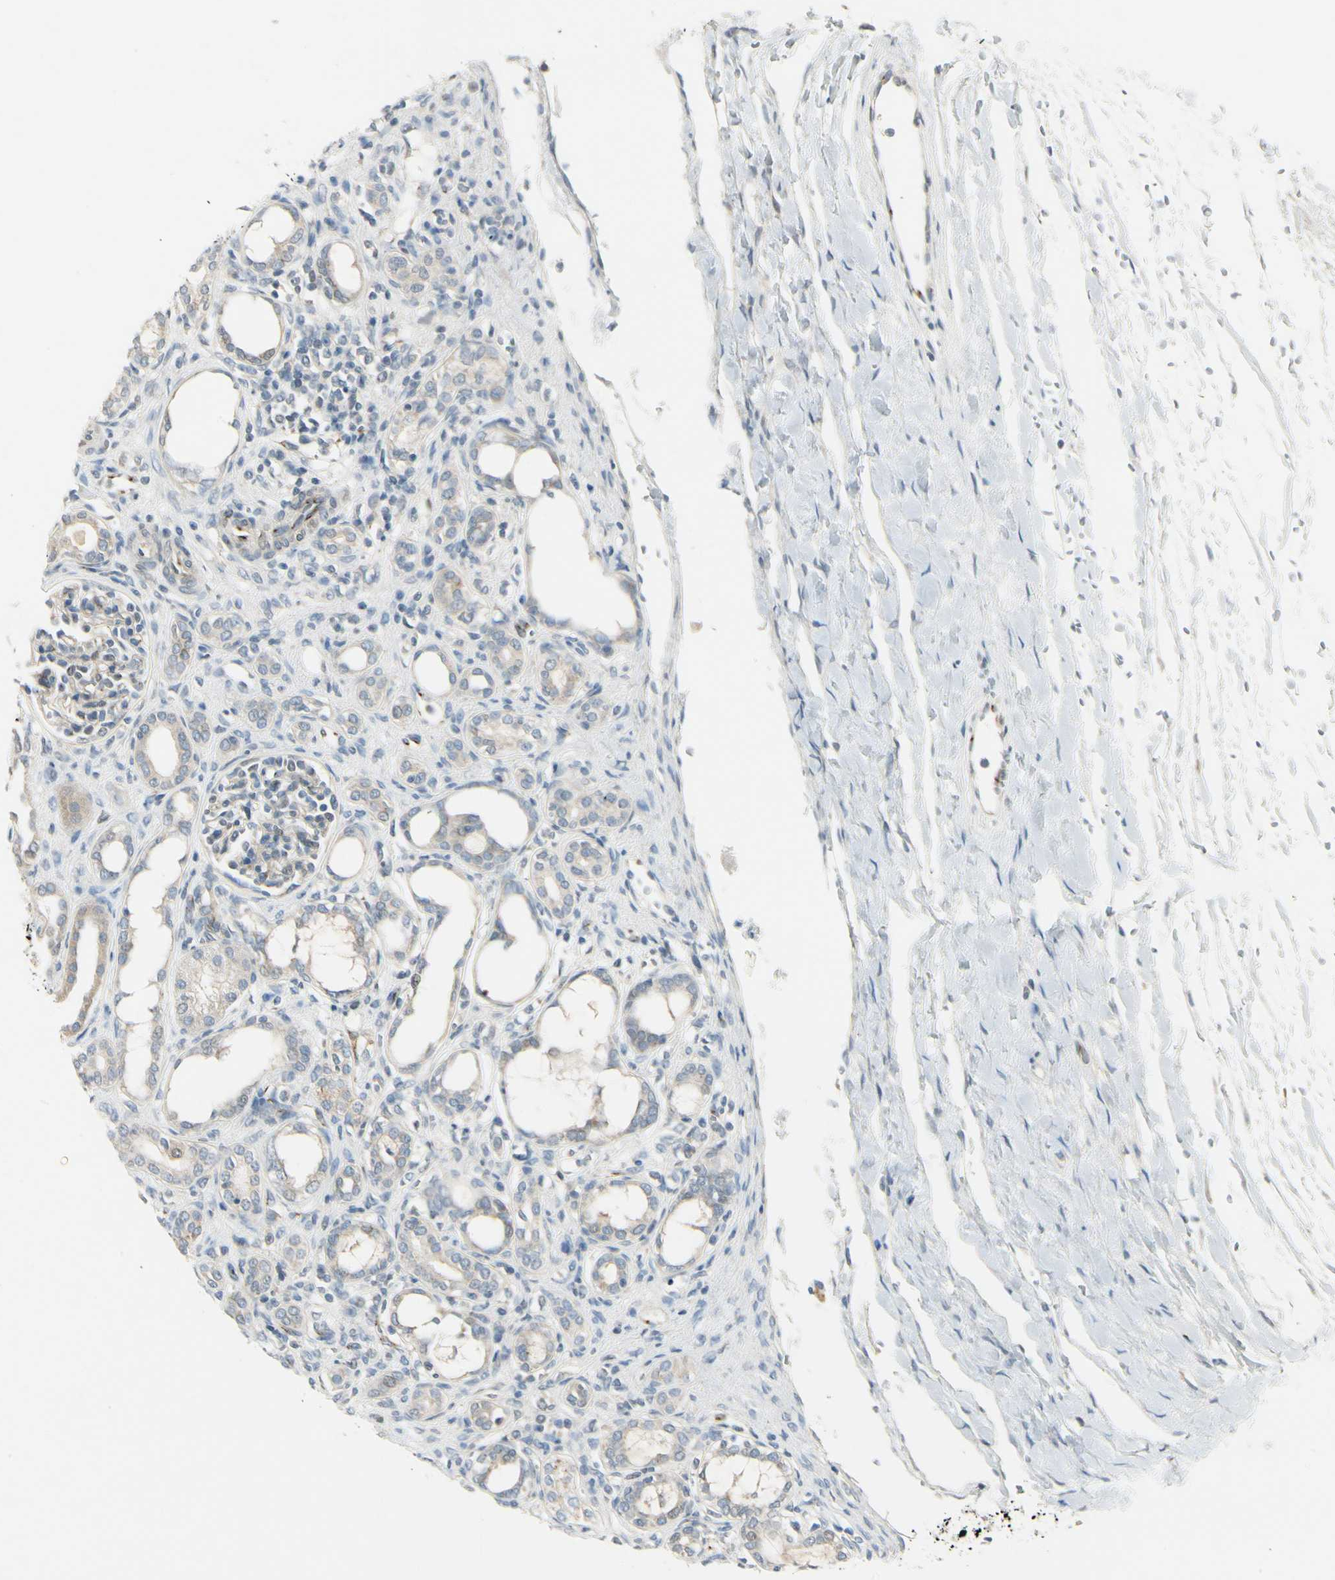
{"staining": {"intensity": "weak", "quantity": ">75%", "location": "cytoplasmic/membranous"}, "tissue": "kidney", "cell_type": "Cells in glomeruli", "image_type": "normal", "snomed": [{"axis": "morphology", "description": "Normal tissue, NOS"}, {"axis": "topography", "description": "Kidney"}], "caption": "Cells in glomeruli display low levels of weak cytoplasmic/membranous positivity in approximately >75% of cells in unremarkable kidney. The protein of interest is shown in brown color, while the nuclei are stained blue.", "gene": "MANSC1", "patient": {"sex": "male", "age": 7}}